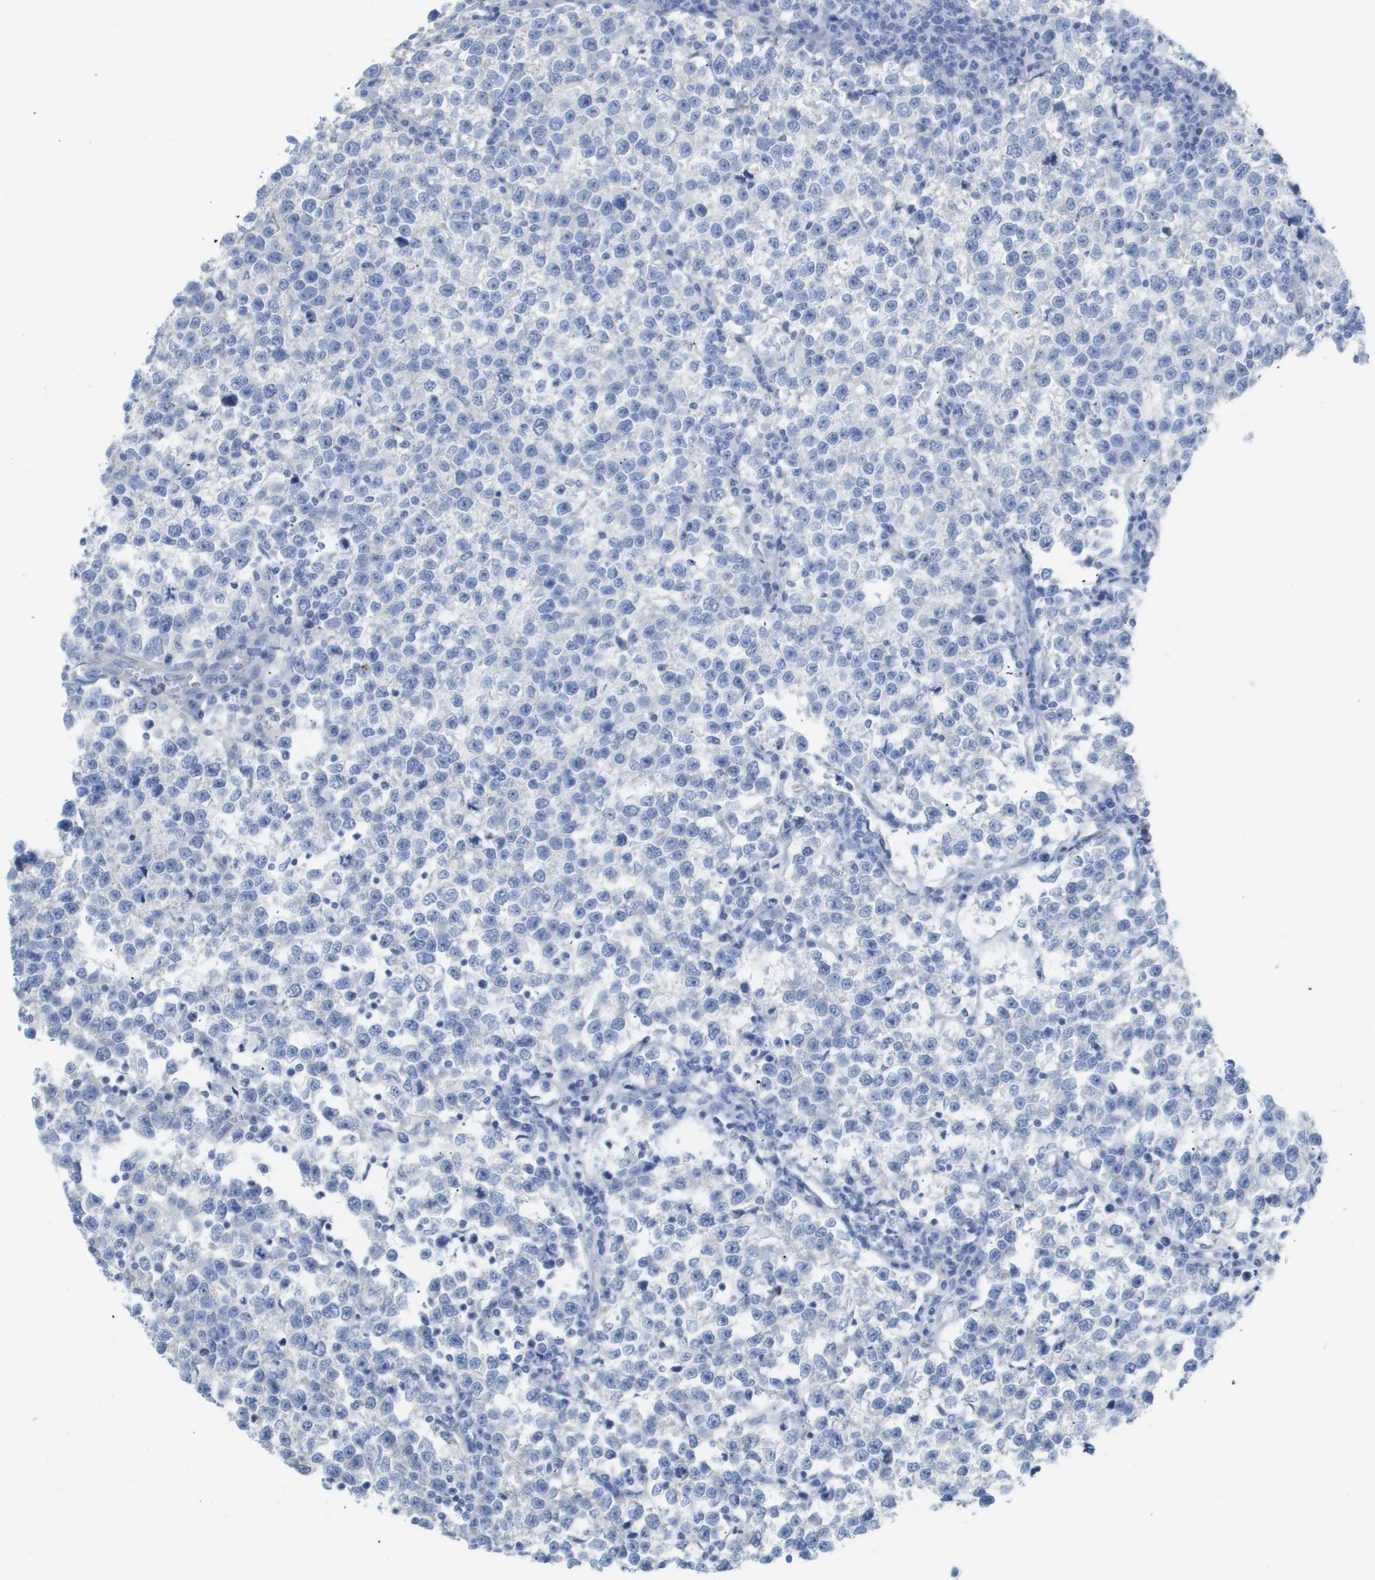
{"staining": {"intensity": "negative", "quantity": "none", "location": "none"}, "tissue": "testis cancer", "cell_type": "Tumor cells", "image_type": "cancer", "snomed": [{"axis": "morphology", "description": "Normal tissue, NOS"}, {"axis": "morphology", "description": "Seminoma, NOS"}, {"axis": "topography", "description": "Testis"}], "caption": "Tumor cells show no significant staining in testis cancer (seminoma).", "gene": "MYL3", "patient": {"sex": "male", "age": 43}}